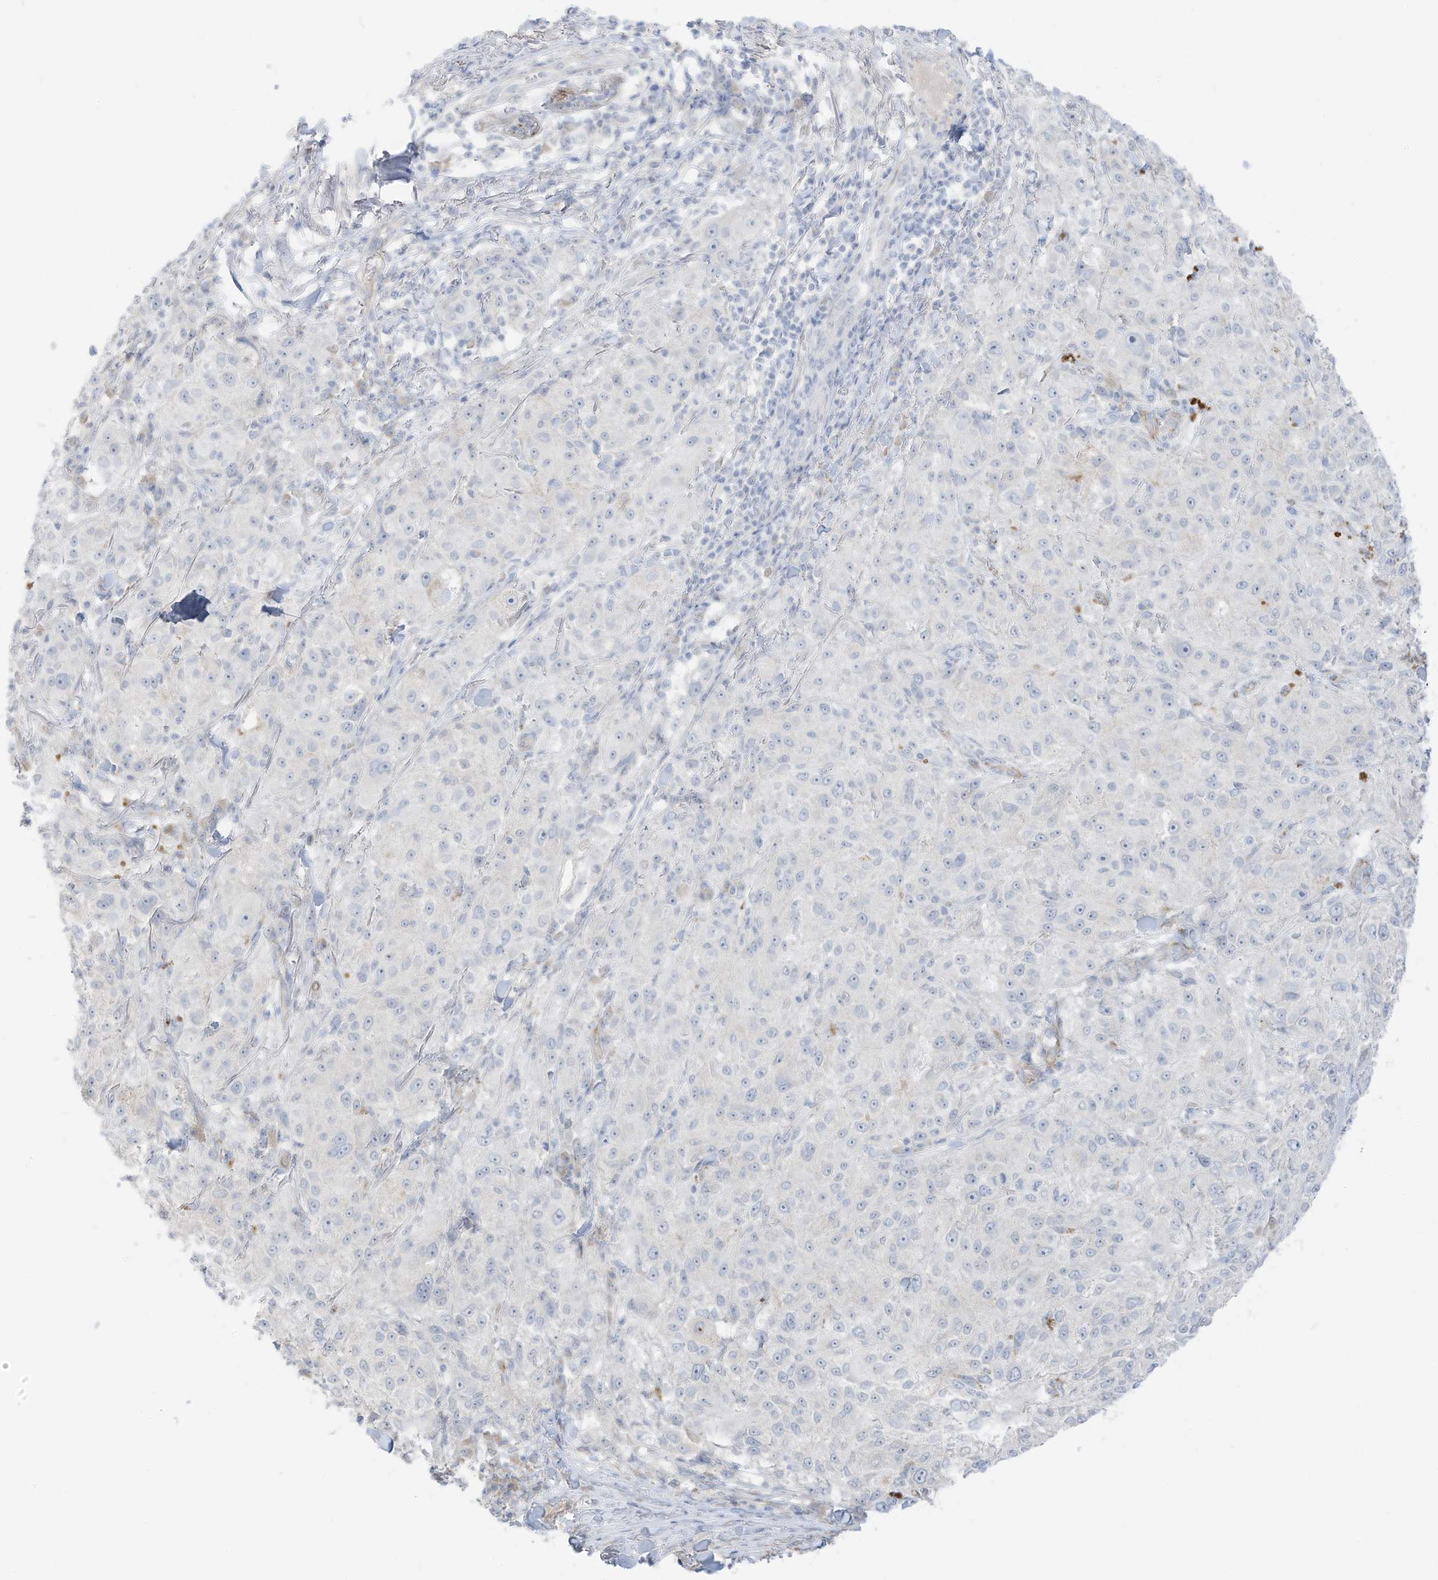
{"staining": {"intensity": "negative", "quantity": "none", "location": "none"}, "tissue": "melanoma", "cell_type": "Tumor cells", "image_type": "cancer", "snomed": [{"axis": "morphology", "description": "Necrosis, NOS"}, {"axis": "morphology", "description": "Malignant melanoma, NOS"}, {"axis": "topography", "description": "Skin"}], "caption": "Immunohistochemistry (IHC) of human melanoma exhibits no positivity in tumor cells.", "gene": "C11orf87", "patient": {"sex": "female", "age": 87}}